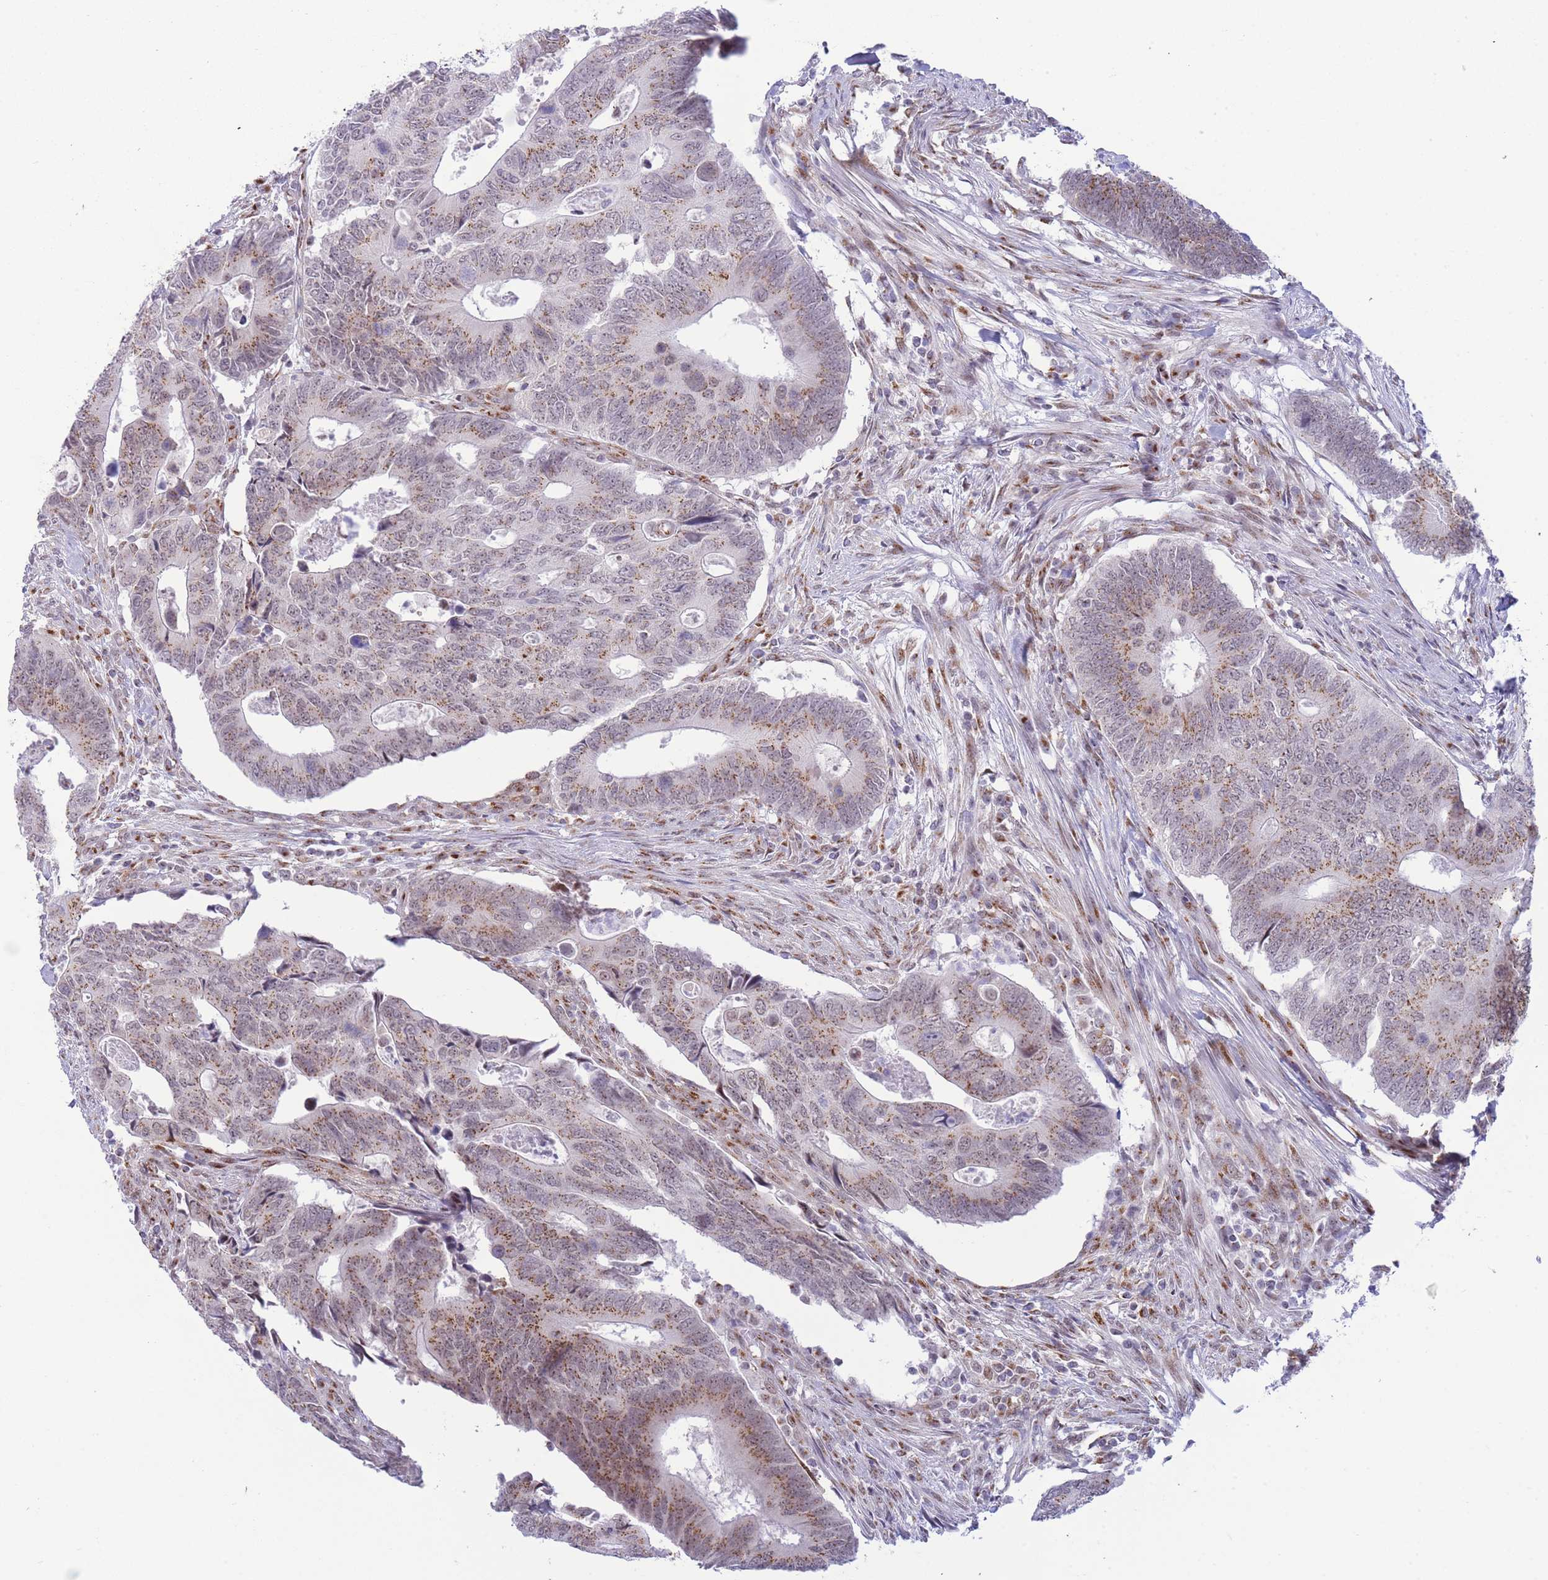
{"staining": {"intensity": "moderate", "quantity": ">75%", "location": "cytoplasmic/membranous,nuclear"}, "tissue": "colorectal cancer", "cell_type": "Tumor cells", "image_type": "cancer", "snomed": [{"axis": "morphology", "description": "Adenocarcinoma, NOS"}, {"axis": "topography", "description": "Colon"}], "caption": "Protein expression analysis of adenocarcinoma (colorectal) reveals moderate cytoplasmic/membranous and nuclear positivity in approximately >75% of tumor cells.", "gene": "INO80C", "patient": {"sex": "male", "age": 87}}